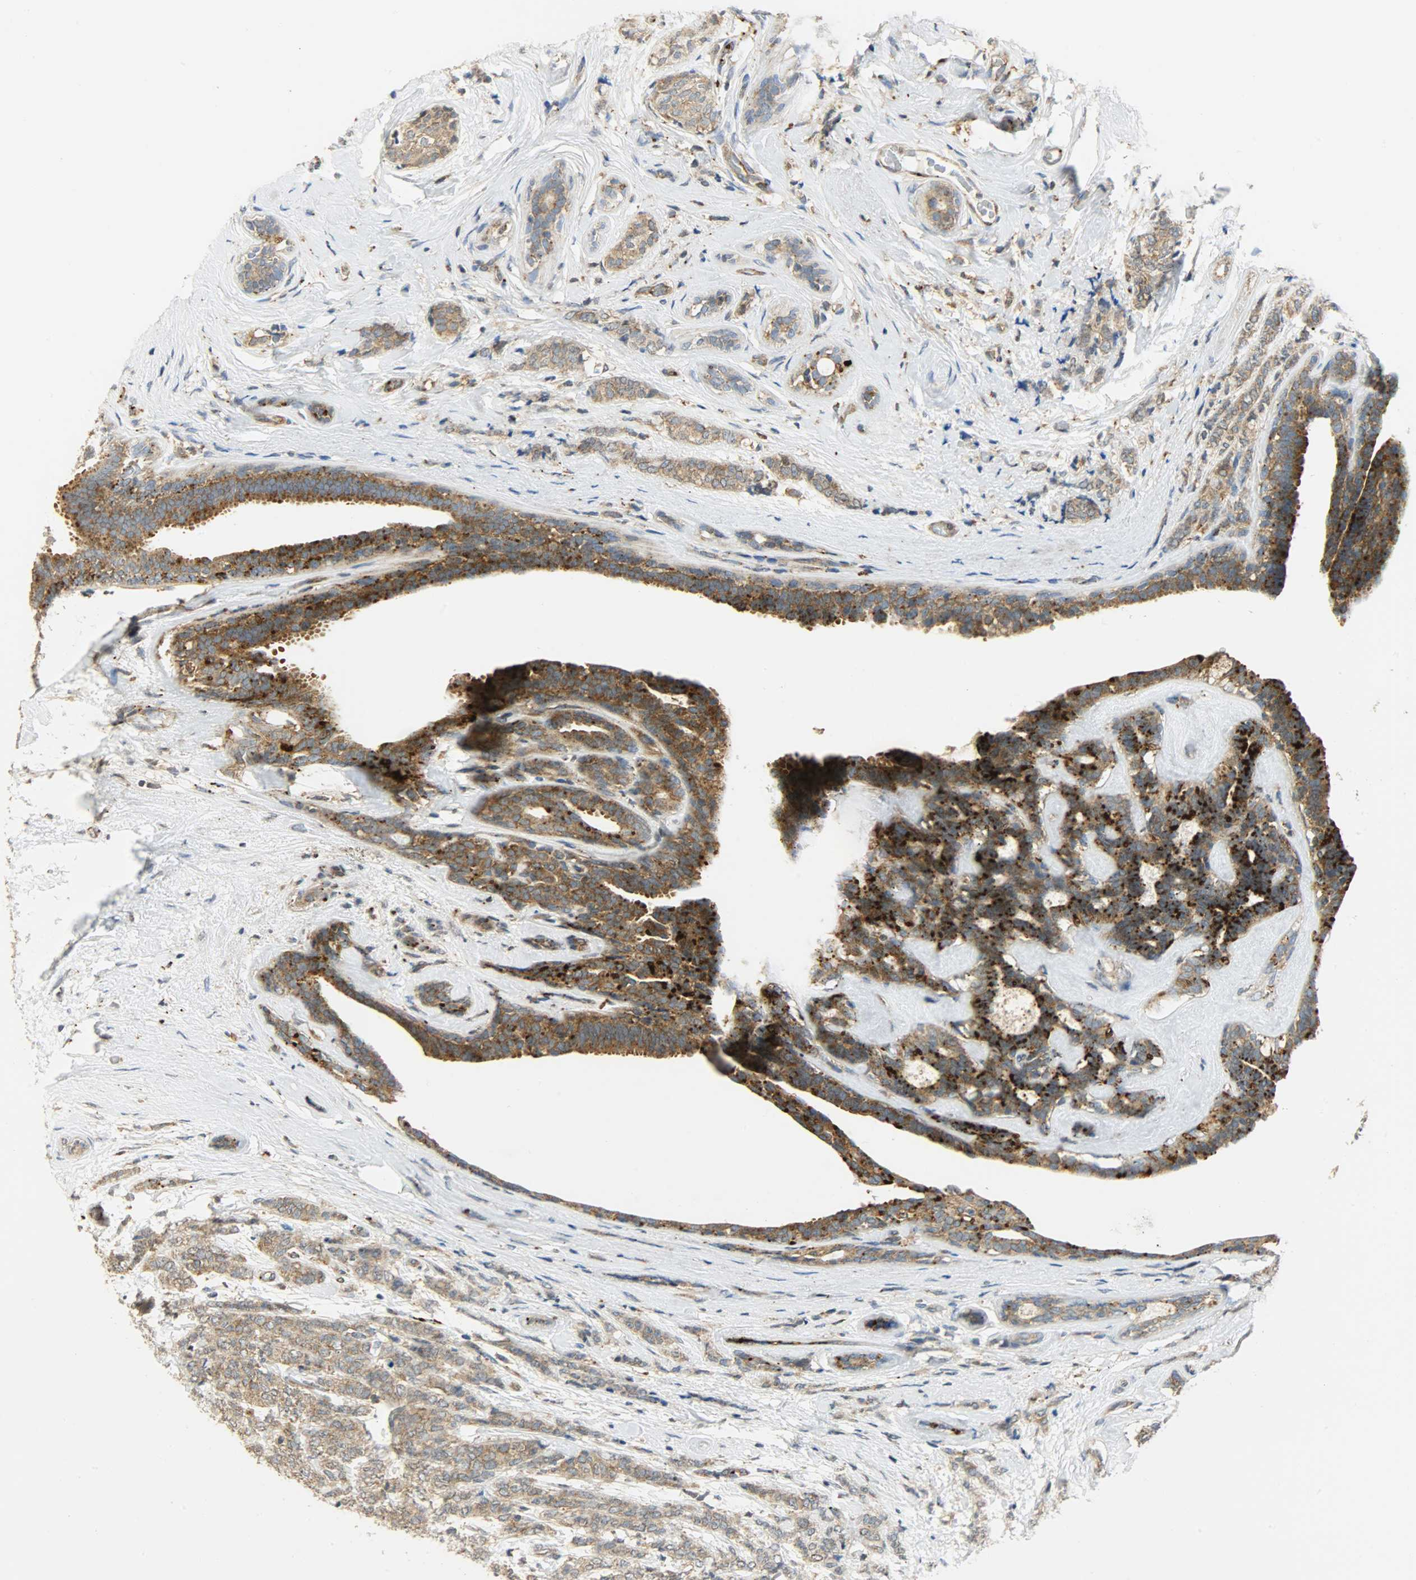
{"staining": {"intensity": "weak", "quantity": ">75%", "location": "cytoplasmic/membranous"}, "tissue": "breast cancer", "cell_type": "Tumor cells", "image_type": "cancer", "snomed": [{"axis": "morphology", "description": "Lobular carcinoma"}, {"axis": "topography", "description": "Breast"}], "caption": "Protein expression analysis of human lobular carcinoma (breast) reveals weak cytoplasmic/membranous positivity in about >75% of tumor cells.", "gene": "GIT2", "patient": {"sex": "female", "age": 60}}